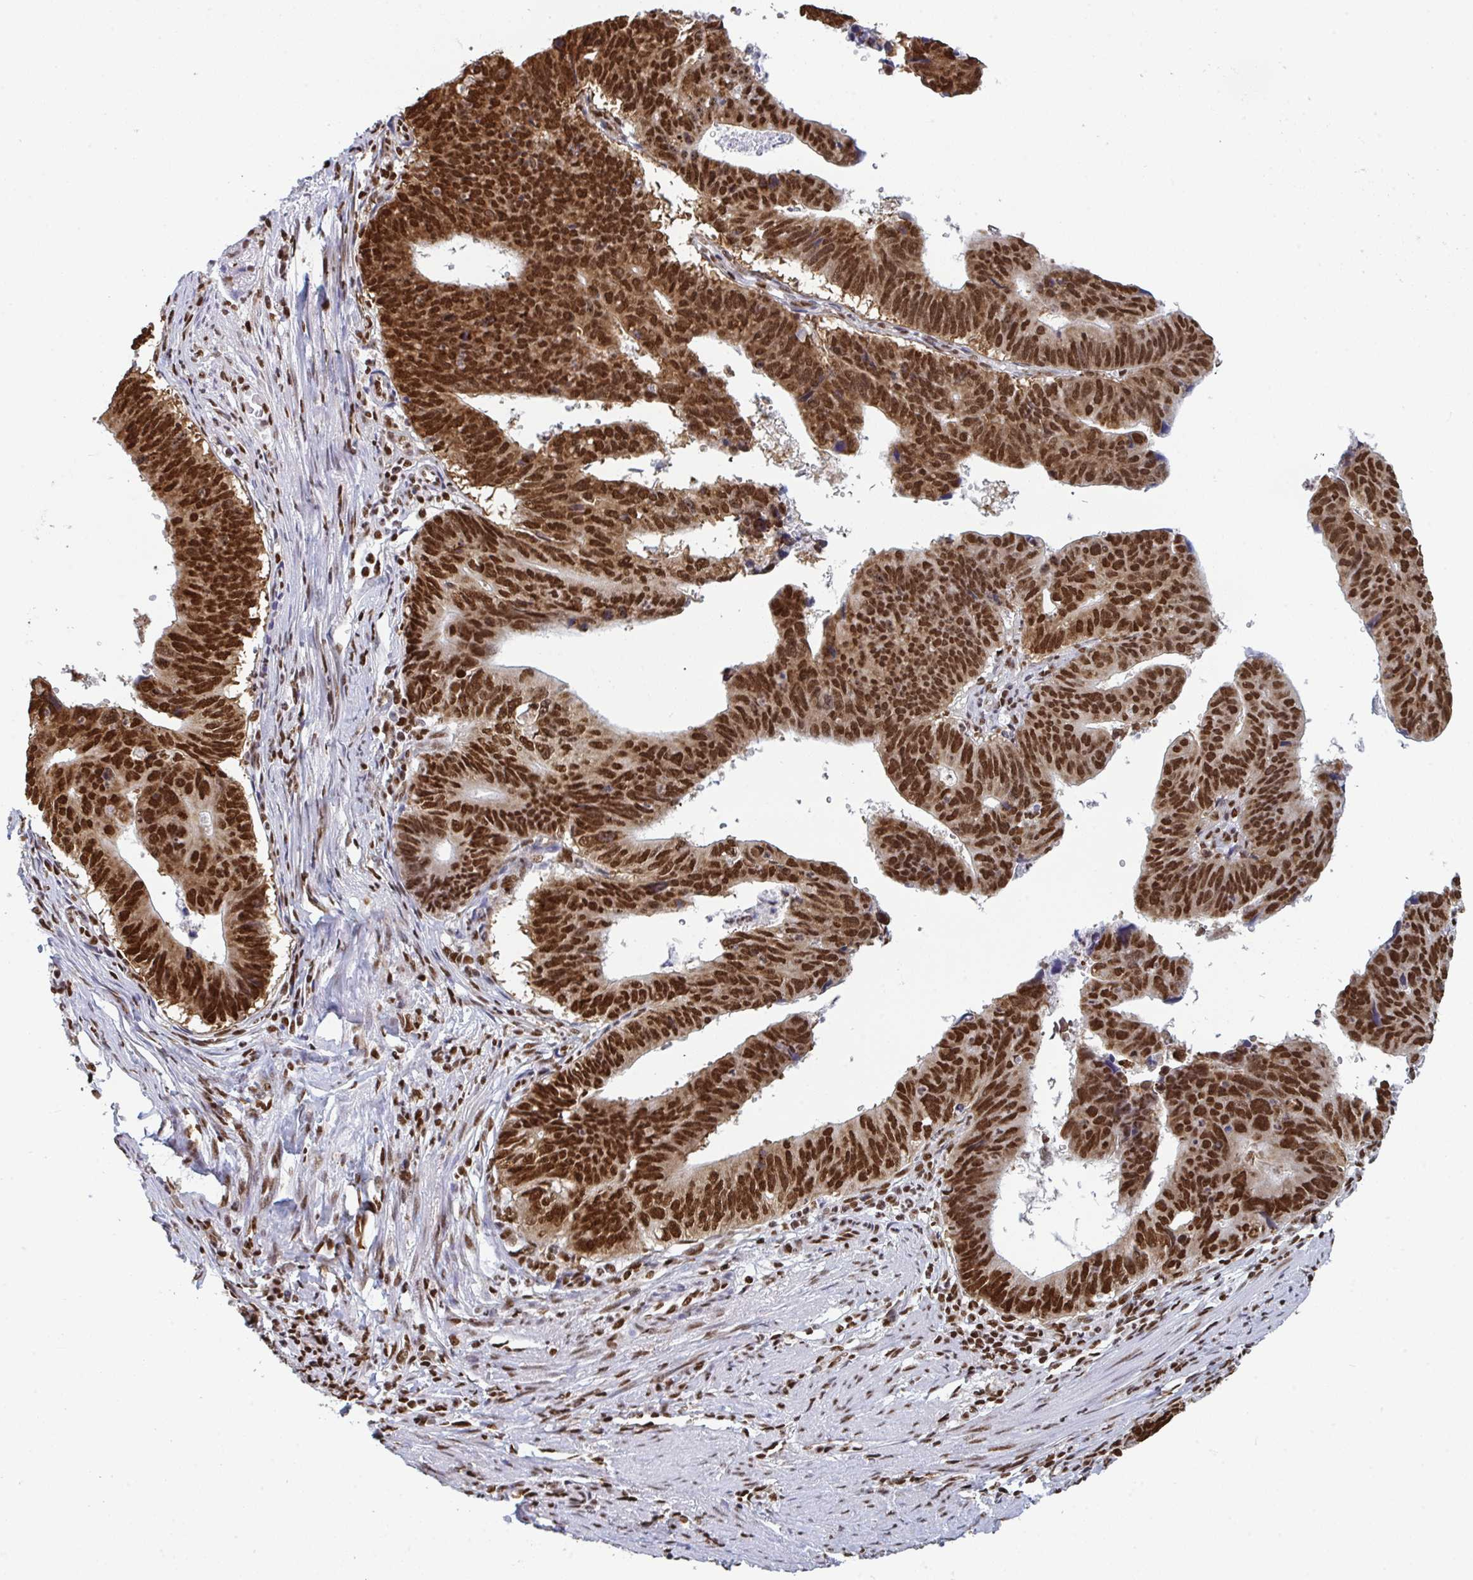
{"staining": {"intensity": "strong", "quantity": ">75%", "location": "nuclear"}, "tissue": "stomach cancer", "cell_type": "Tumor cells", "image_type": "cancer", "snomed": [{"axis": "morphology", "description": "Adenocarcinoma, NOS"}, {"axis": "topography", "description": "Stomach"}], "caption": "Adenocarcinoma (stomach) was stained to show a protein in brown. There is high levels of strong nuclear positivity in about >75% of tumor cells.", "gene": "GAR1", "patient": {"sex": "male", "age": 59}}